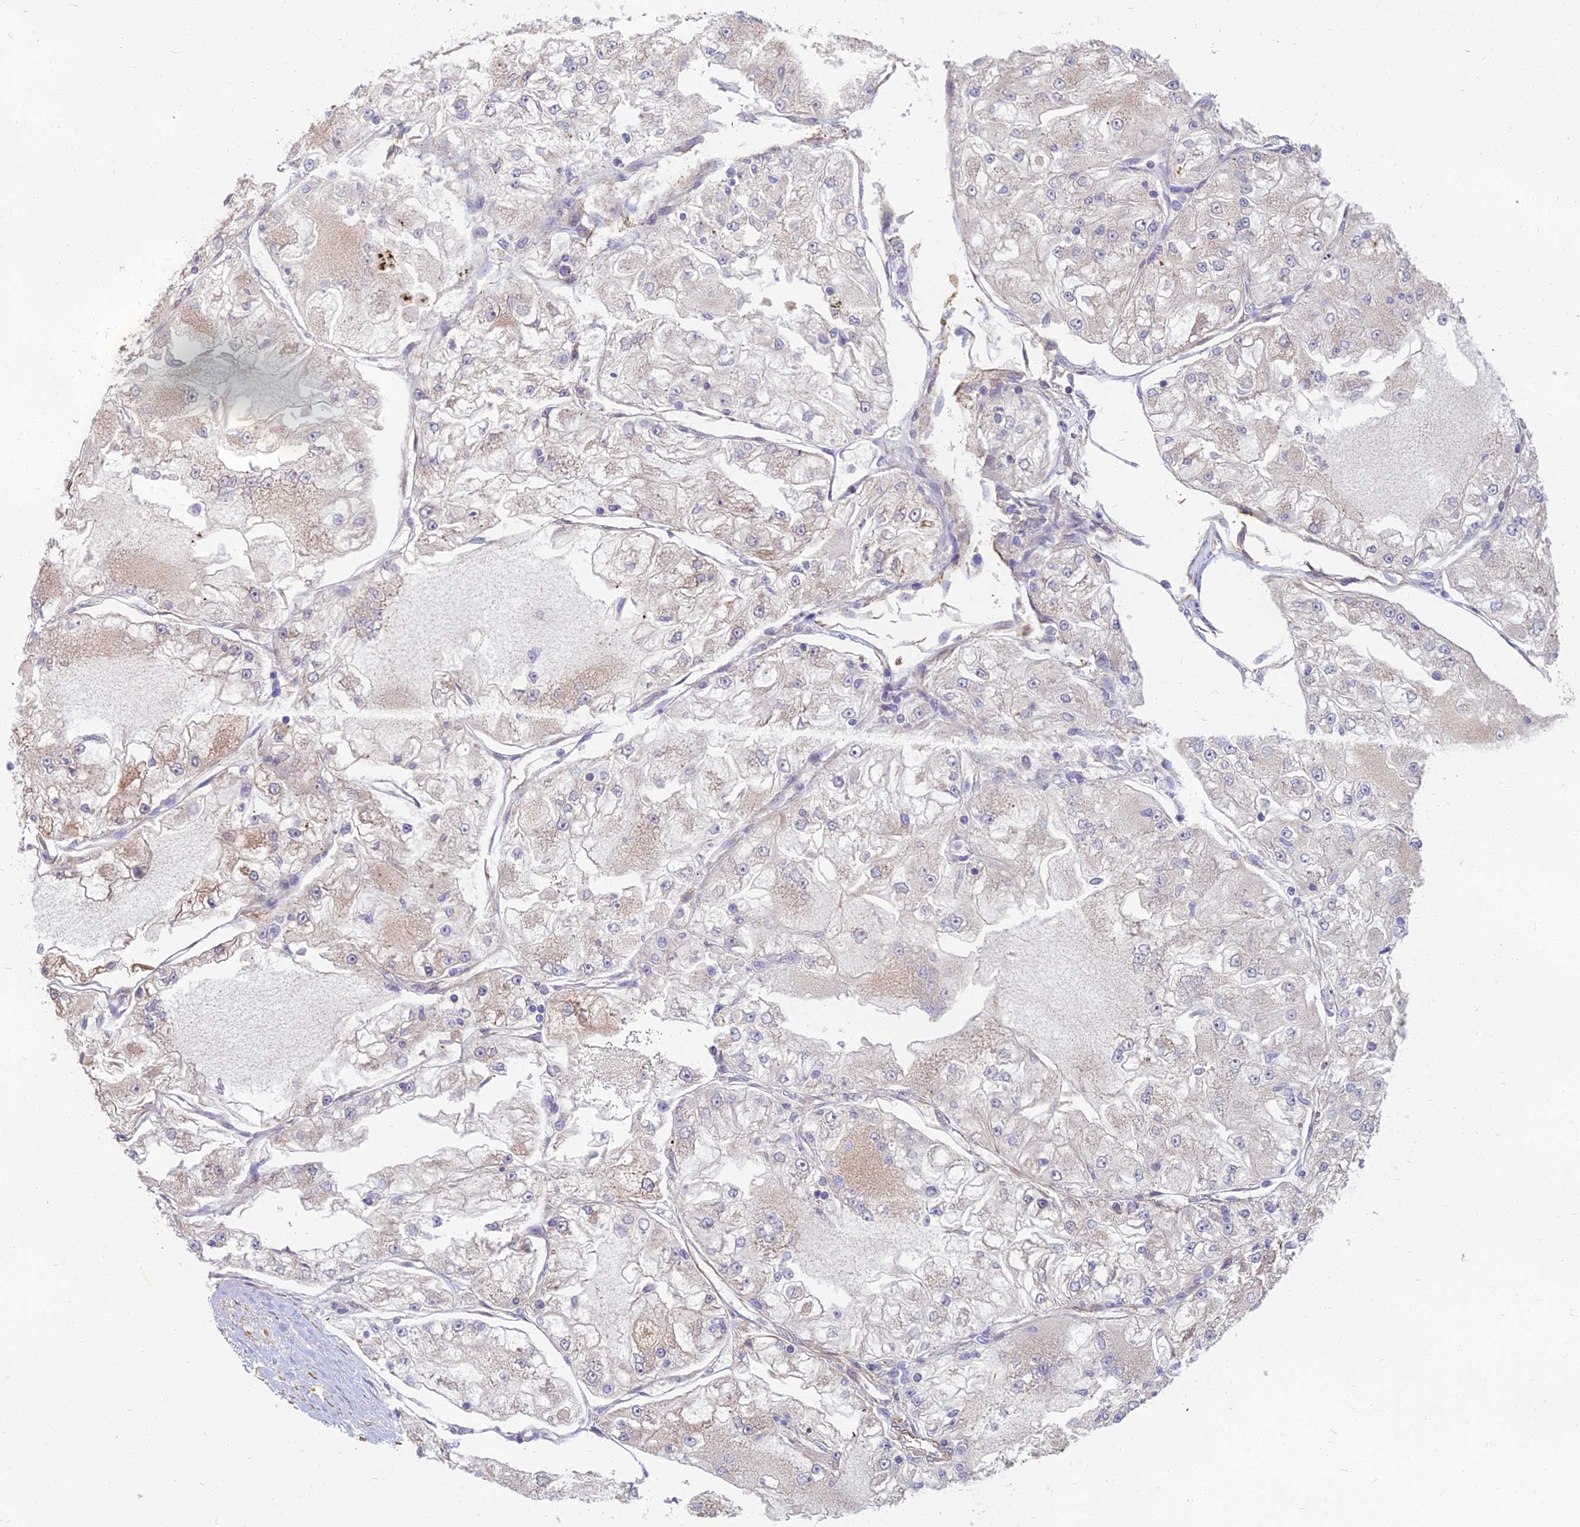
{"staining": {"intensity": "moderate", "quantity": "<25%", "location": "cytoplasmic/membranous"}, "tissue": "renal cancer", "cell_type": "Tumor cells", "image_type": "cancer", "snomed": [{"axis": "morphology", "description": "Adenocarcinoma, NOS"}, {"axis": "topography", "description": "Kidney"}], "caption": "A low amount of moderate cytoplasmic/membranous expression is seen in about <25% of tumor cells in renal cancer (adenocarcinoma) tissue. (Stains: DAB (3,3'-diaminobenzidine) in brown, nuclei in blue, Microscopy: brightfield microscopy at high magnification).", "gene": "WDR24", "patient": {"sex": "female", "age": 72}}